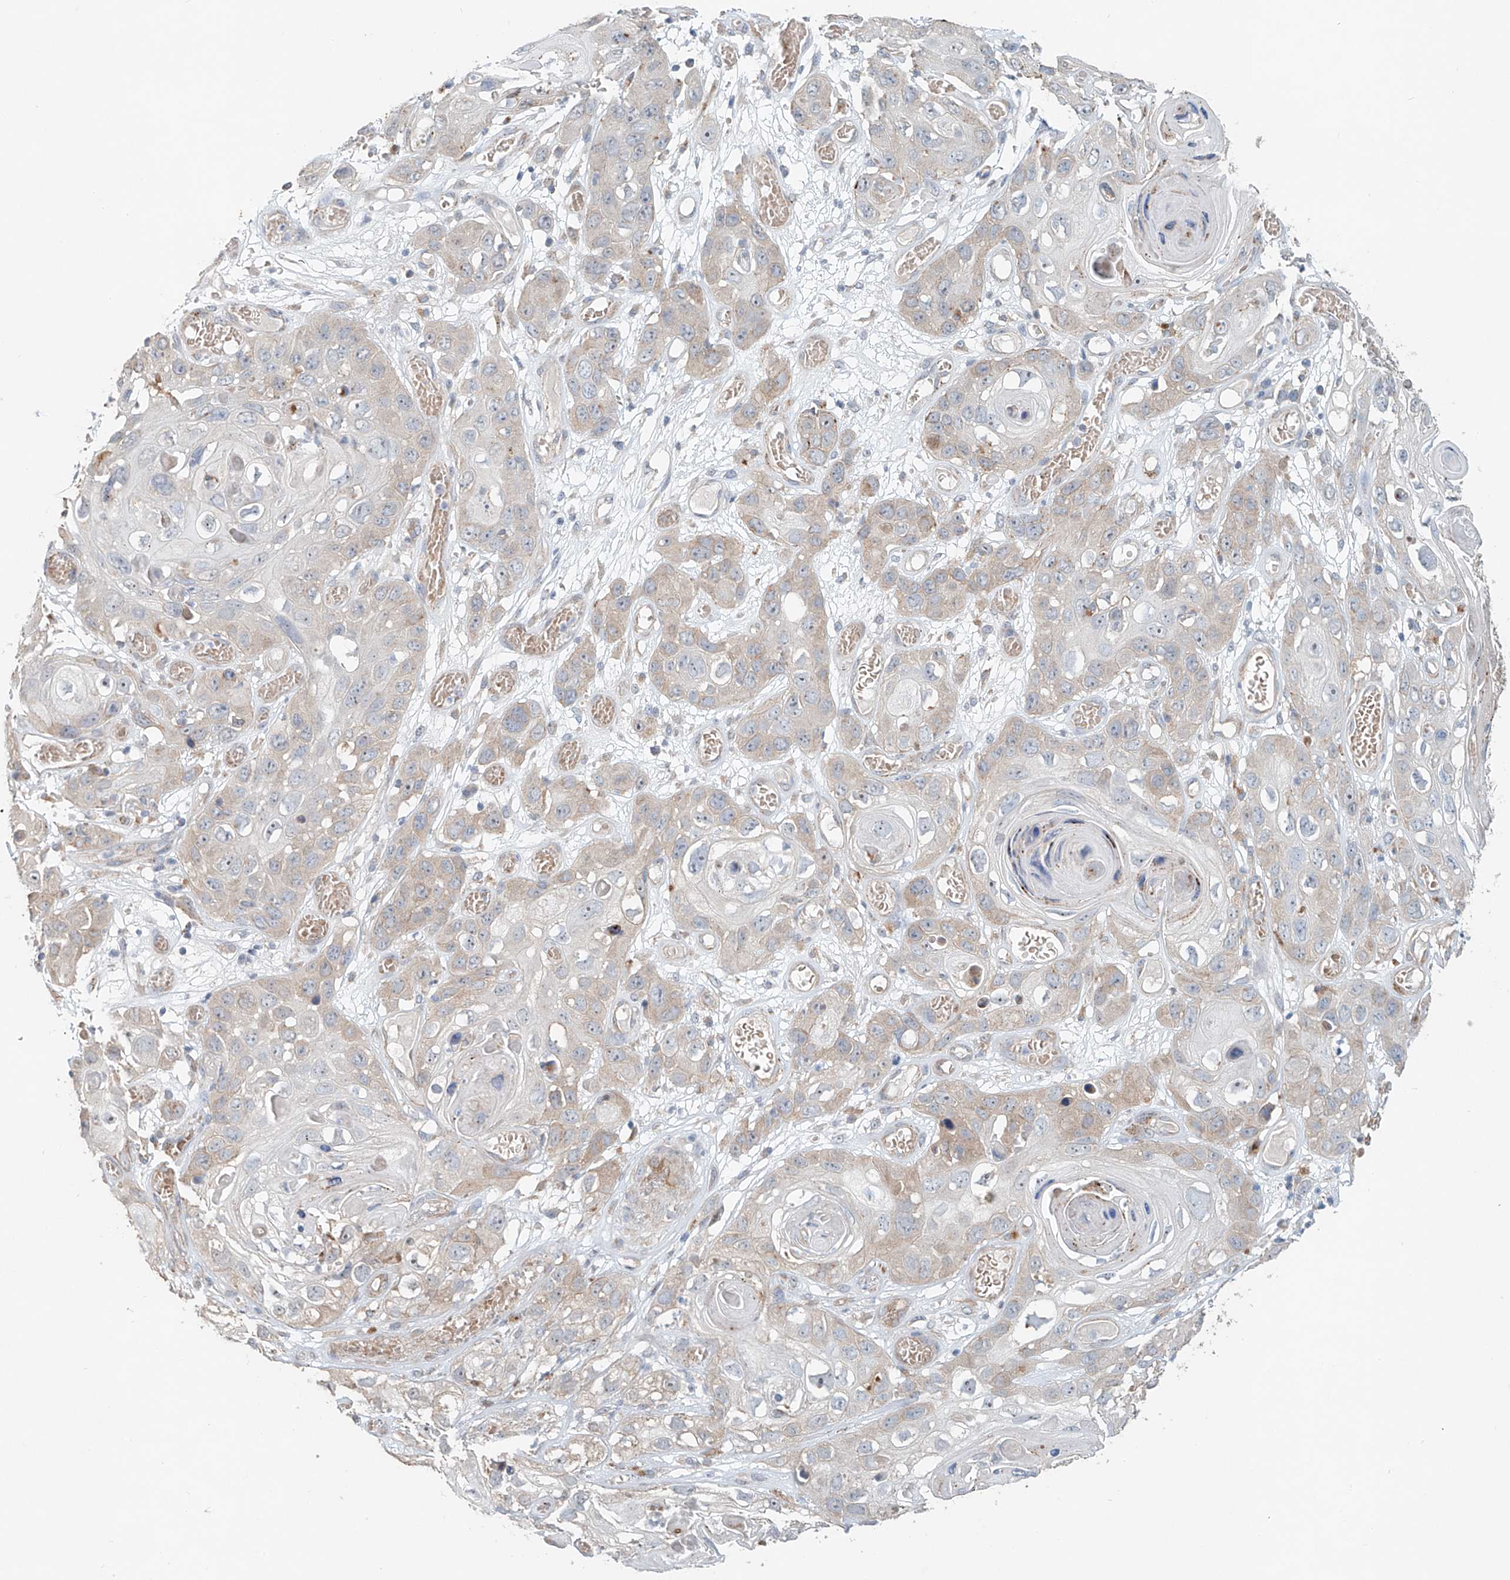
{"staining": {"intensity": "weak", "quantity": "<25%", "location": "cytoplasmic/membranous"}, "tissue": "skin cancer", "cell_type": "Tumor cells", "image_type": "cancer", "snomed": [{"axis": "morphology", "description": "Squamous cell carcinoma, NOS"}, {"axis": "topography", "description": "Skin"}], "caption": "High magnification brightfield microscopy of skin cancer stained with DAB (brown) and counterstained with hematoxylin (blue): tumor cells show no significant positivity.", "gene": "TRIM47", "patient": {"sex": "male", "age": 55}}